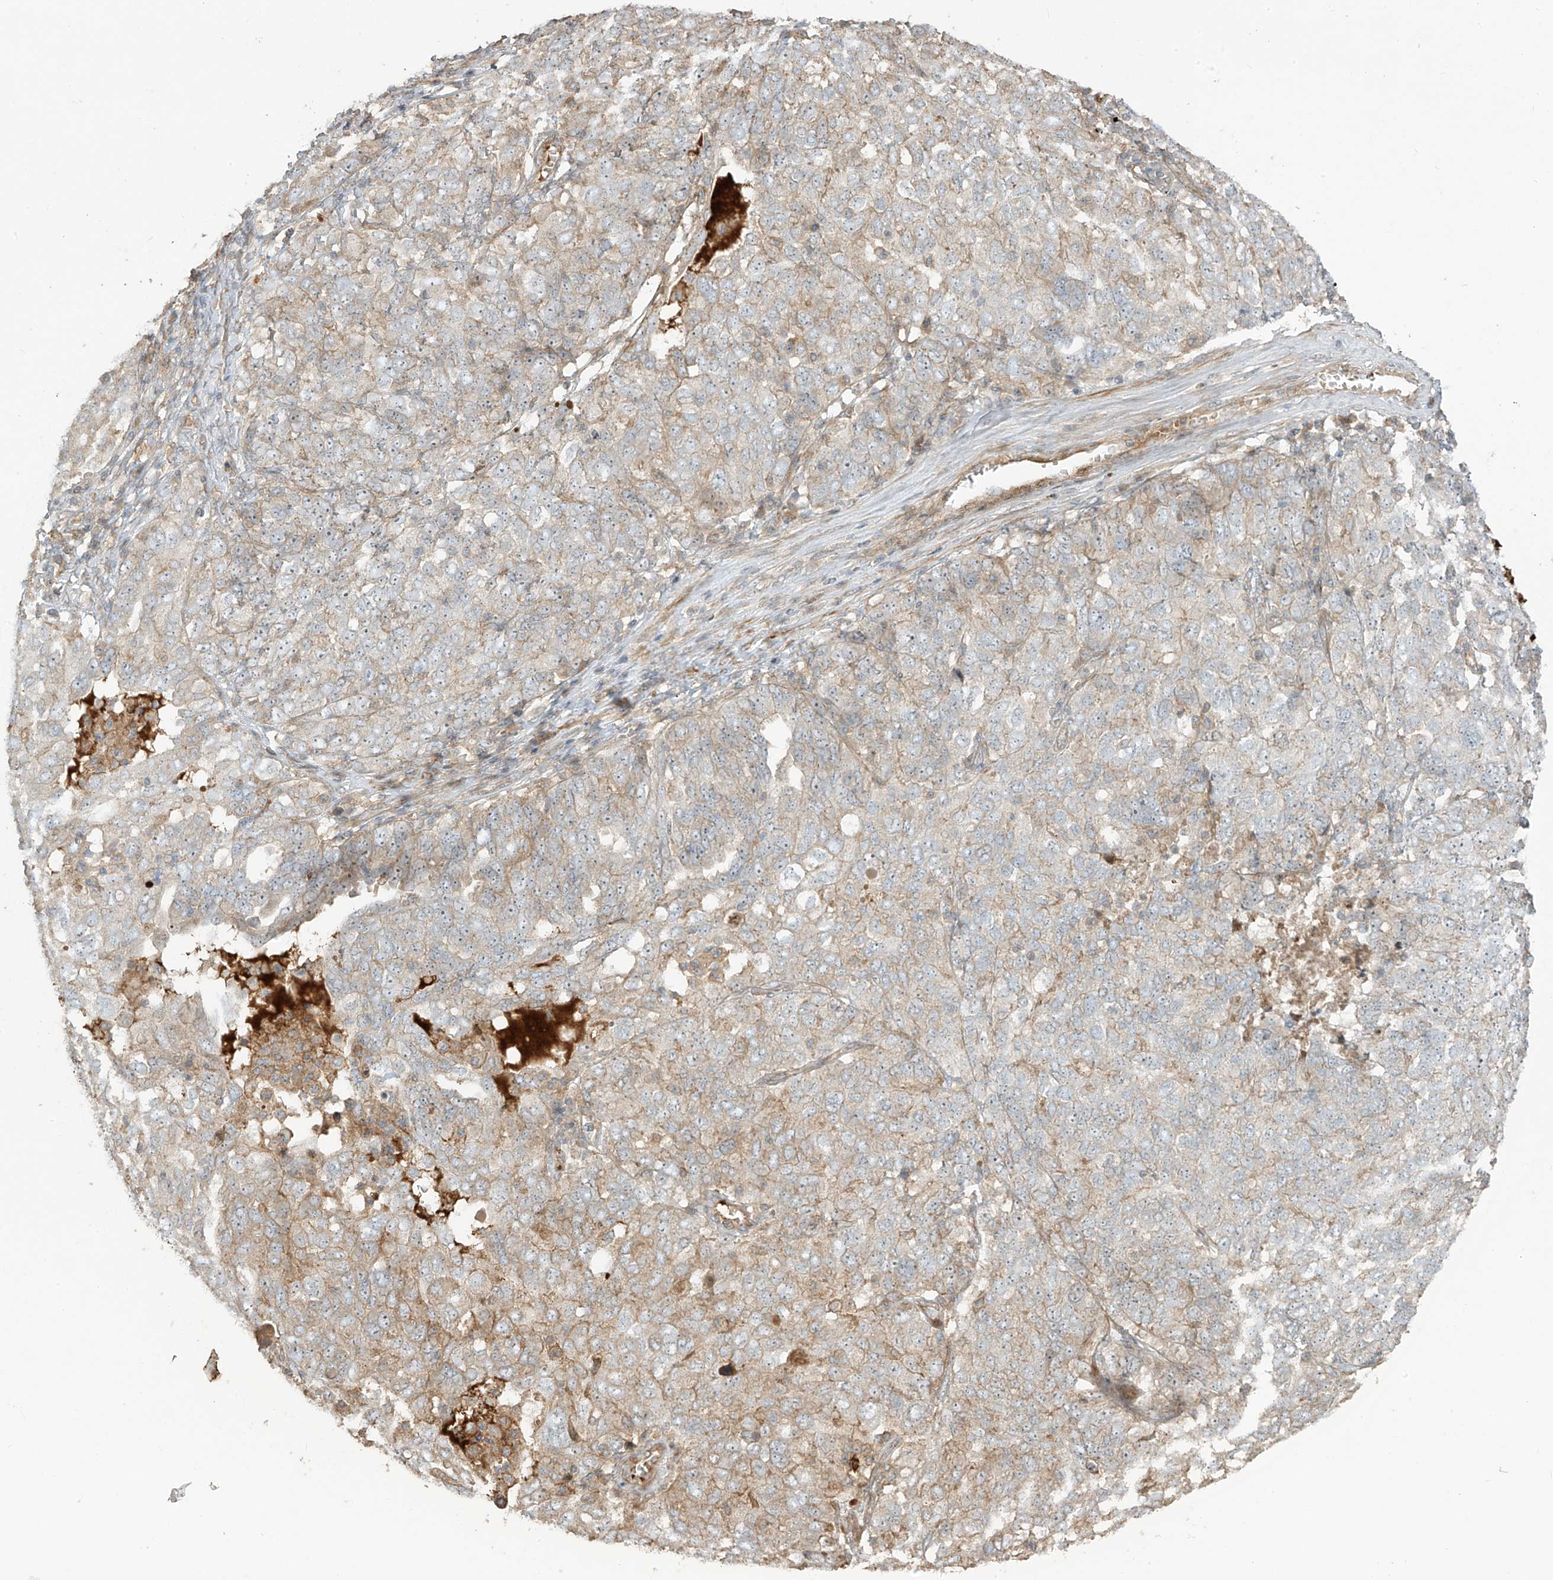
{"staining": {"intensity": "weak", "quantity": "25%-75%", "location": "cytoplasmic/membranous"}, "tissue": "ovarian cancer", "cell_type": "Tumor cells", "image_type": "cancer", "snomed": [{"axis": "morphology", "description": "Carcinoma, endometroid"}, {"axis": "topography", "description": "Ovary"}], "caption": "Approximately 25%-75% of tumor cells in human ovarian endometroid carcinoma demonstrate weak cytoplasmic/membranous protein expression as visualized by brown immunohistochemical staining.", "gene": "ENTR1", "patient": {"sex": "female", "age": 62}}